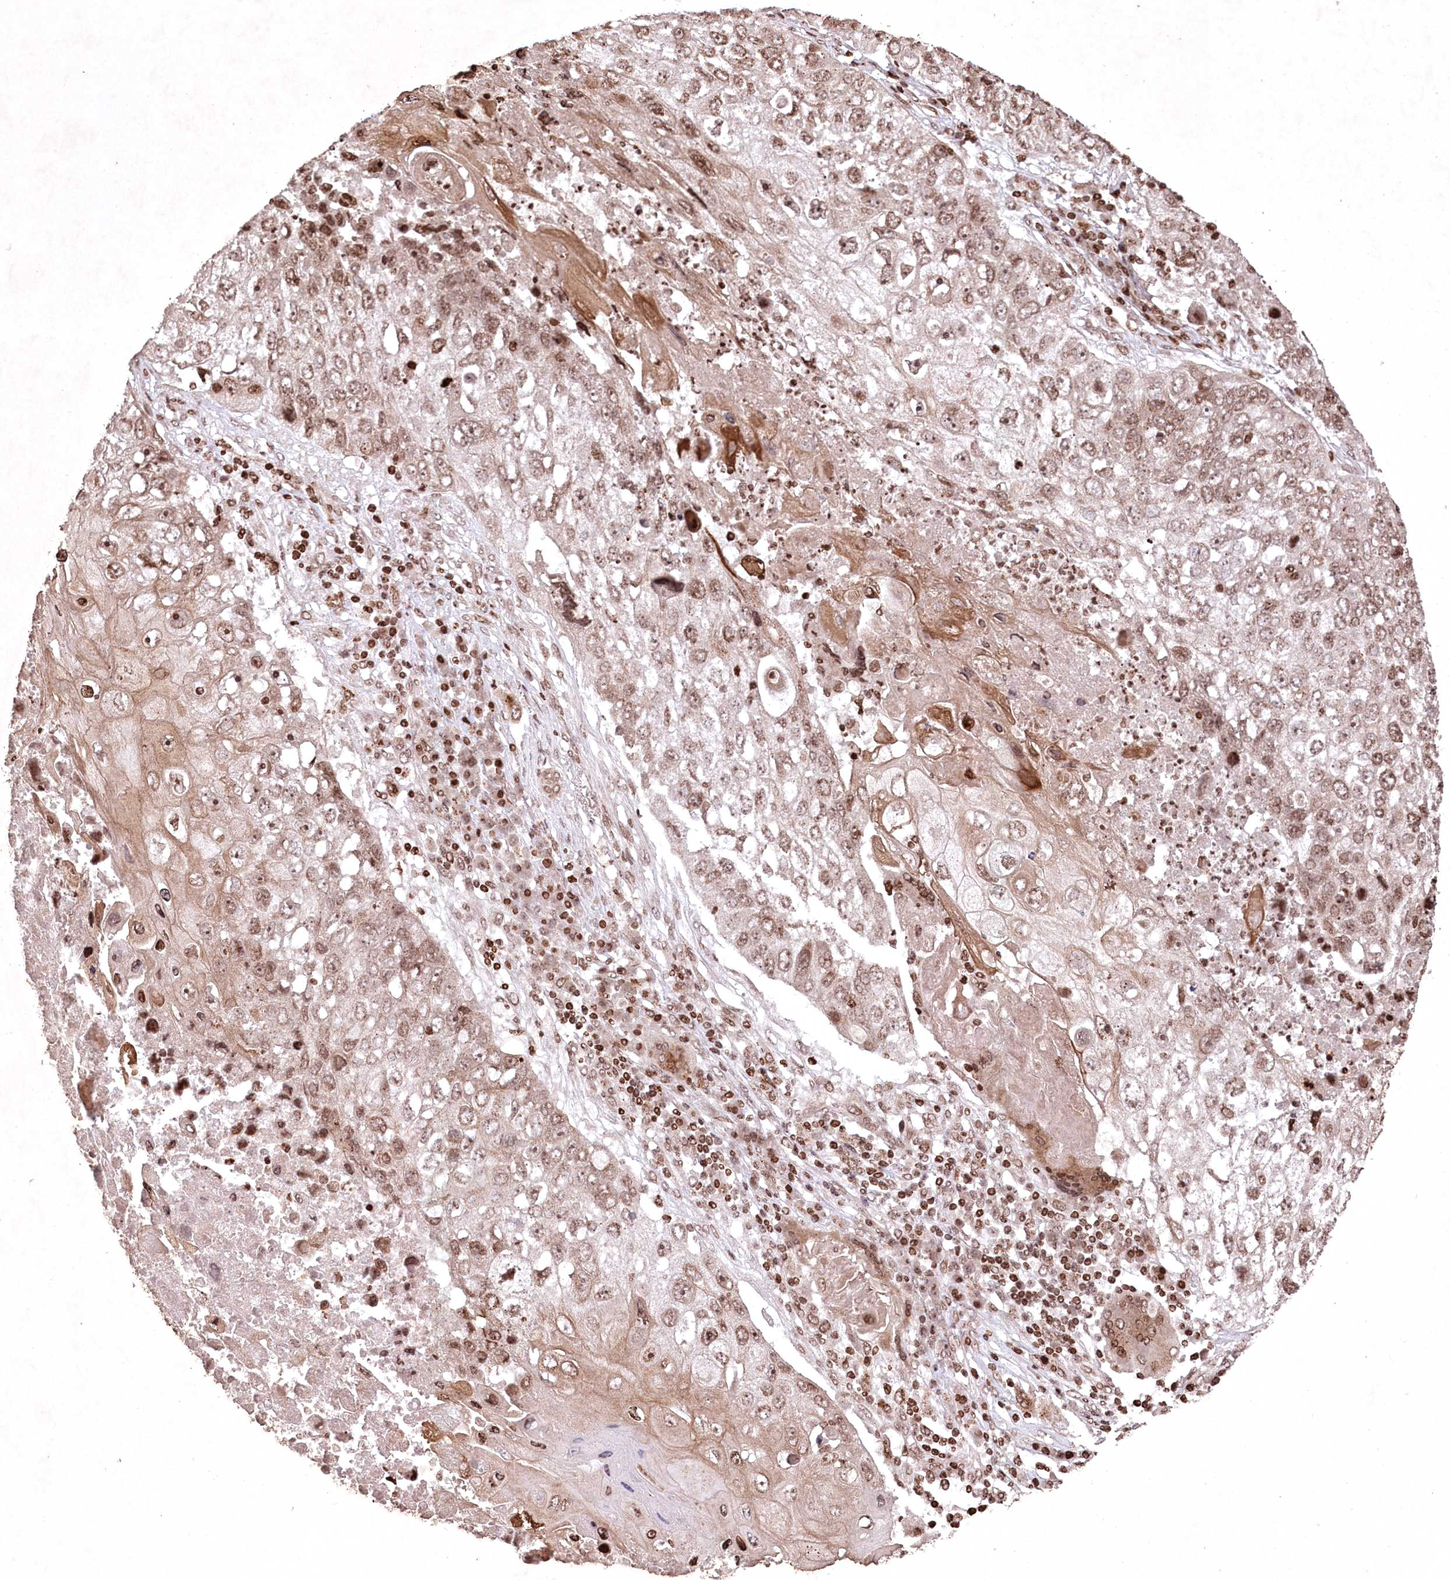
{"staining": {"intensity": "moderate", "quantity": ">75%", "location": "nuclear"}, "tissue": "lung cancer", "cell_type": "Tumor cells", "image_type": "cancer", "snomed": [{"axis": "morphology", "description": "Squamous cell carcinoma, NOS"}, {"axis": "topography", "description": "Lung"}], "caption": "DAB immunohistochemical staining of human lung squamous cell carcinoma shows moderate nuclear protein positivity in about >75% of tumor cells.", "gene": "CCSER2", "patient": {"sex": "male", "age": 61}}